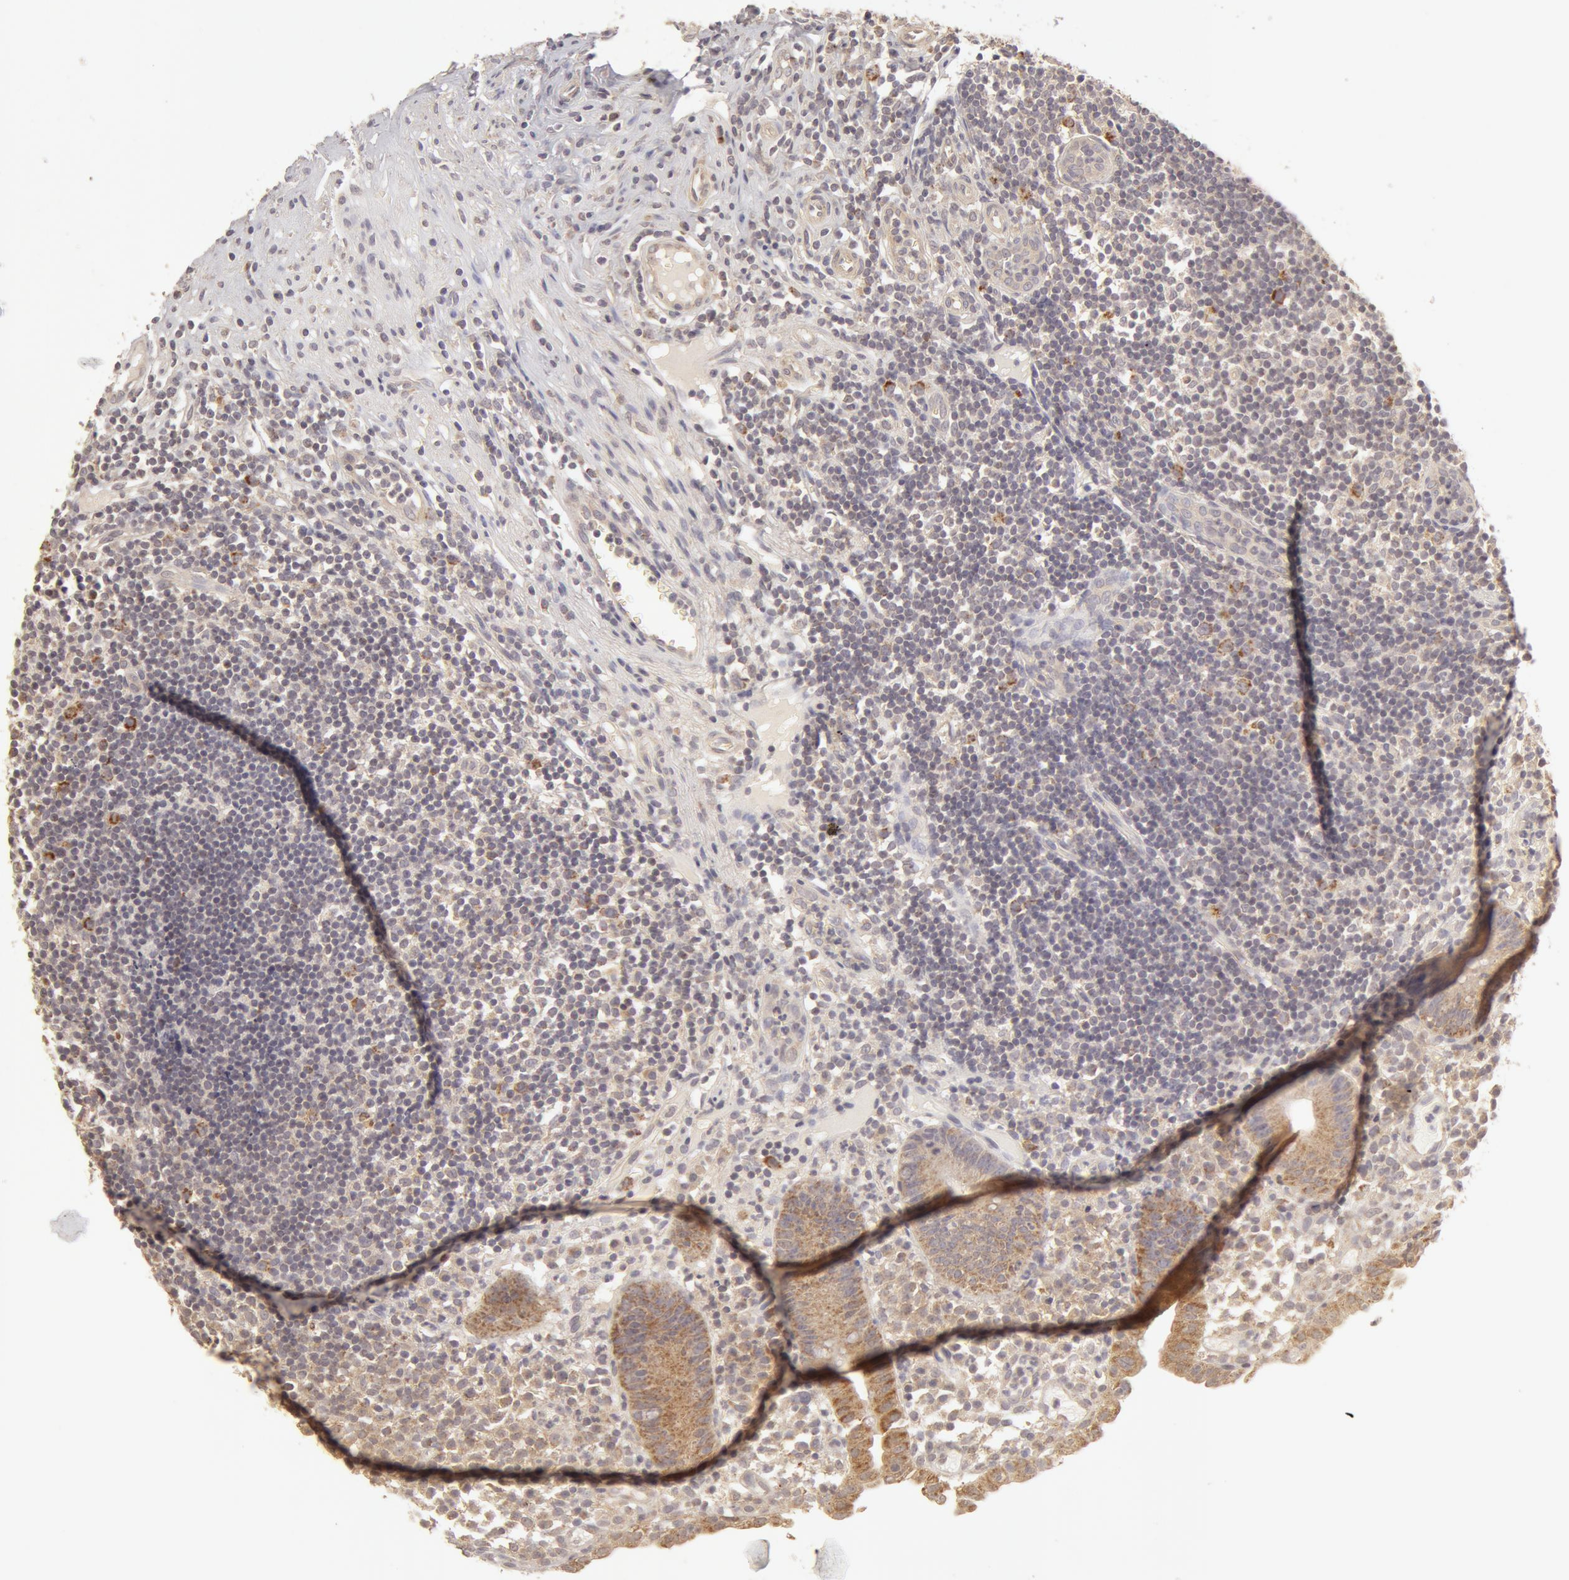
{"staining": {"intensity": "weak", "quantity": "25%-75%", "location": "cytoplasmic/membranous"}, "tissue": "appendix", "cell_type": "Glandular cells", "image_type": "normal", "snomed": [{"axis": "morphology", "description": "Normal tissue, NOS"}, {"axis": "topography", "description": "Appendix"}], "caption": "The photomicrograph reveals staining of unremarkable appendix, revealing weak cytoplasmic/membranous protein positivity (brown color) within glandular cells. (IHC, brightfield microscopy, high magnification).", "gene": "ADPRH", "patient": {"sex": "male", "age": 25}}